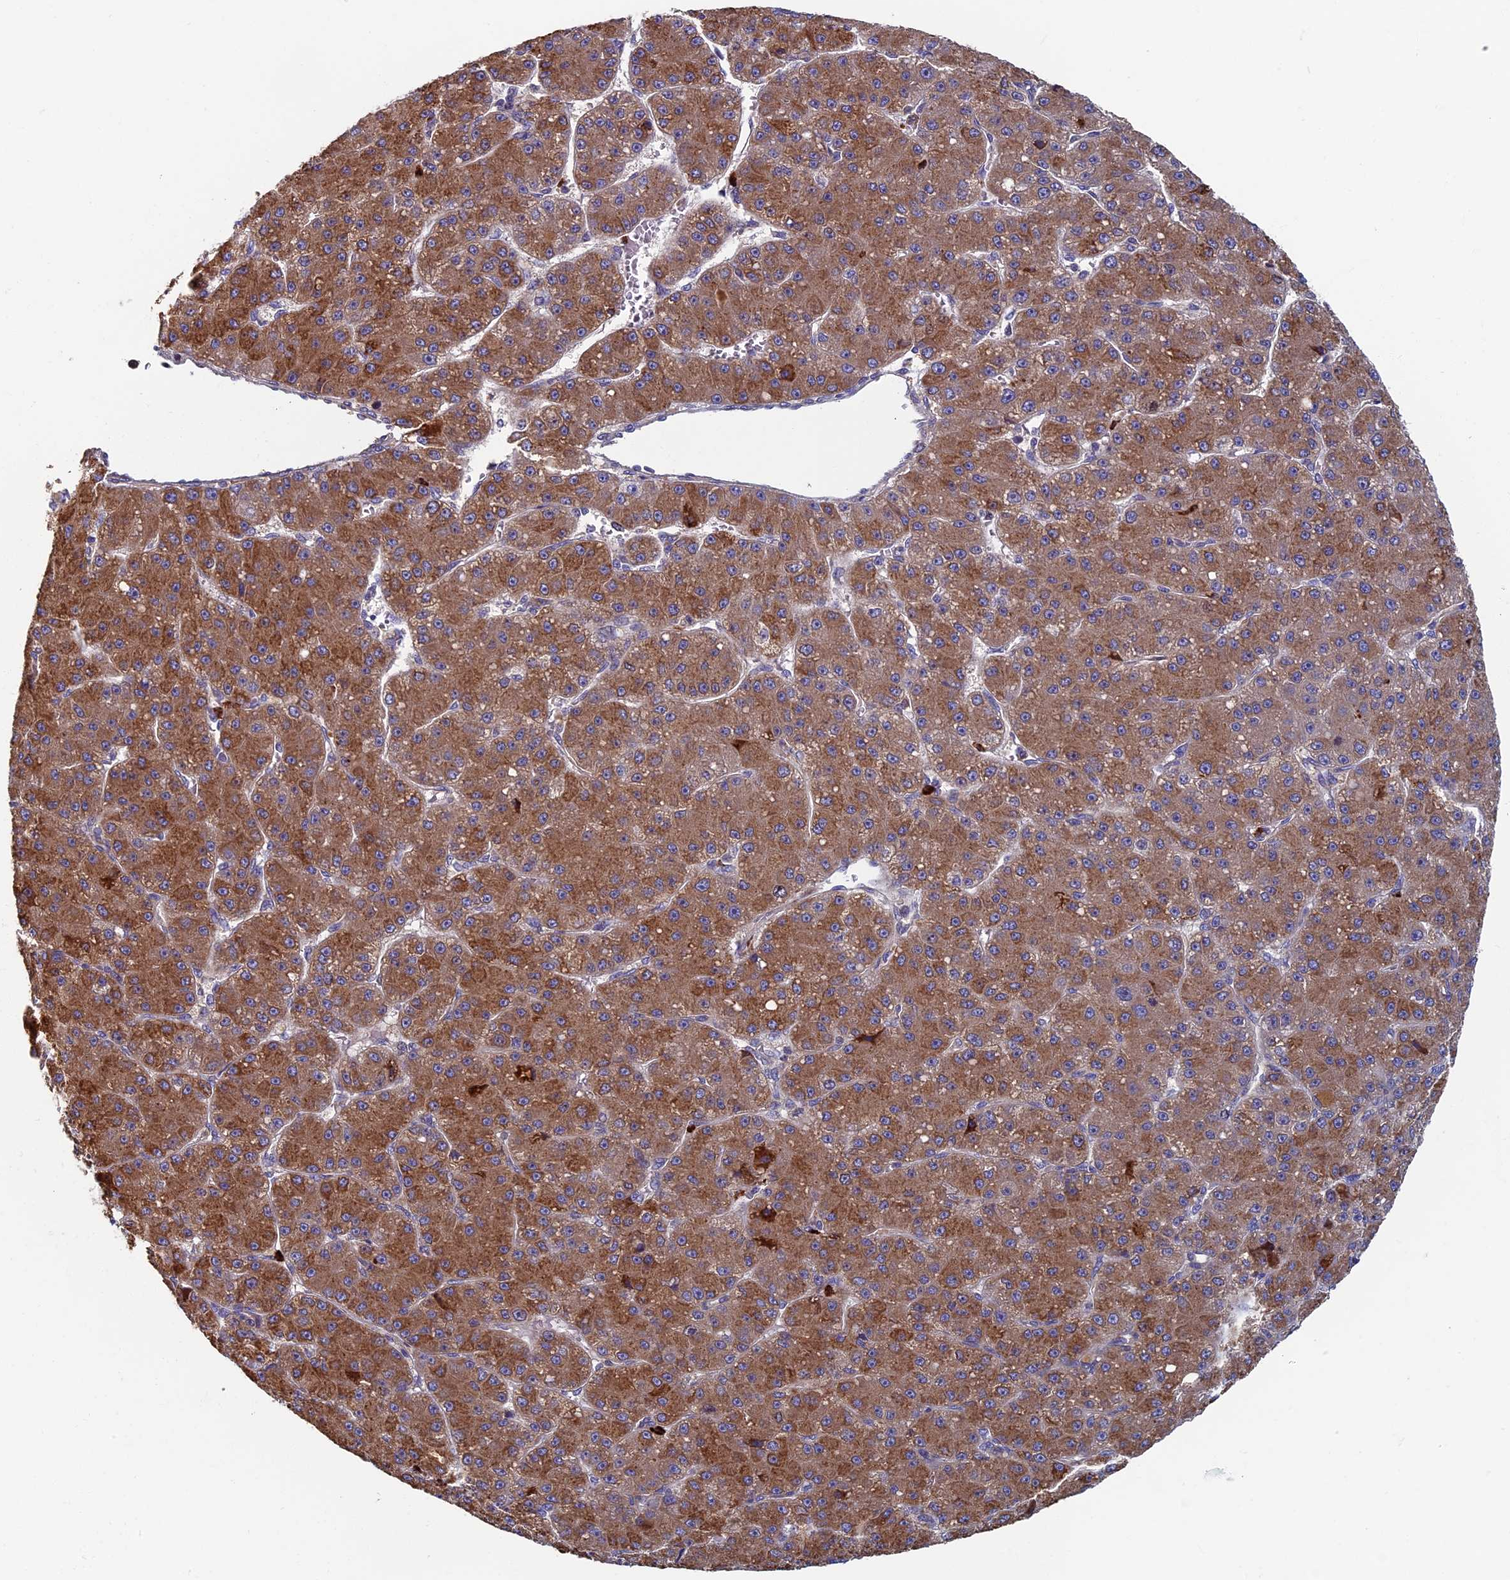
{"staining": {"intensity": "moderate", "quantity": ">75%", "location": "cytoplasmic/membranous"}, "tissue": "liver cancer", "cell_type": "Tumor cells", "image_type": "cancer", "snomed": [{"axis": "morphology", "description": "Carcinoma, Hepatocellular, NOS"}, {"axis": "topography", "description": "Liver"}], "caption": "Brown immunohistochemical staining in hepatocellular carcinoma (liver) exhibits moderate cytoplasmic/membranous expression in about >75% of tumor cells.", "gene": "TNK2", "patient": {"sex": "male", "age": 67}}